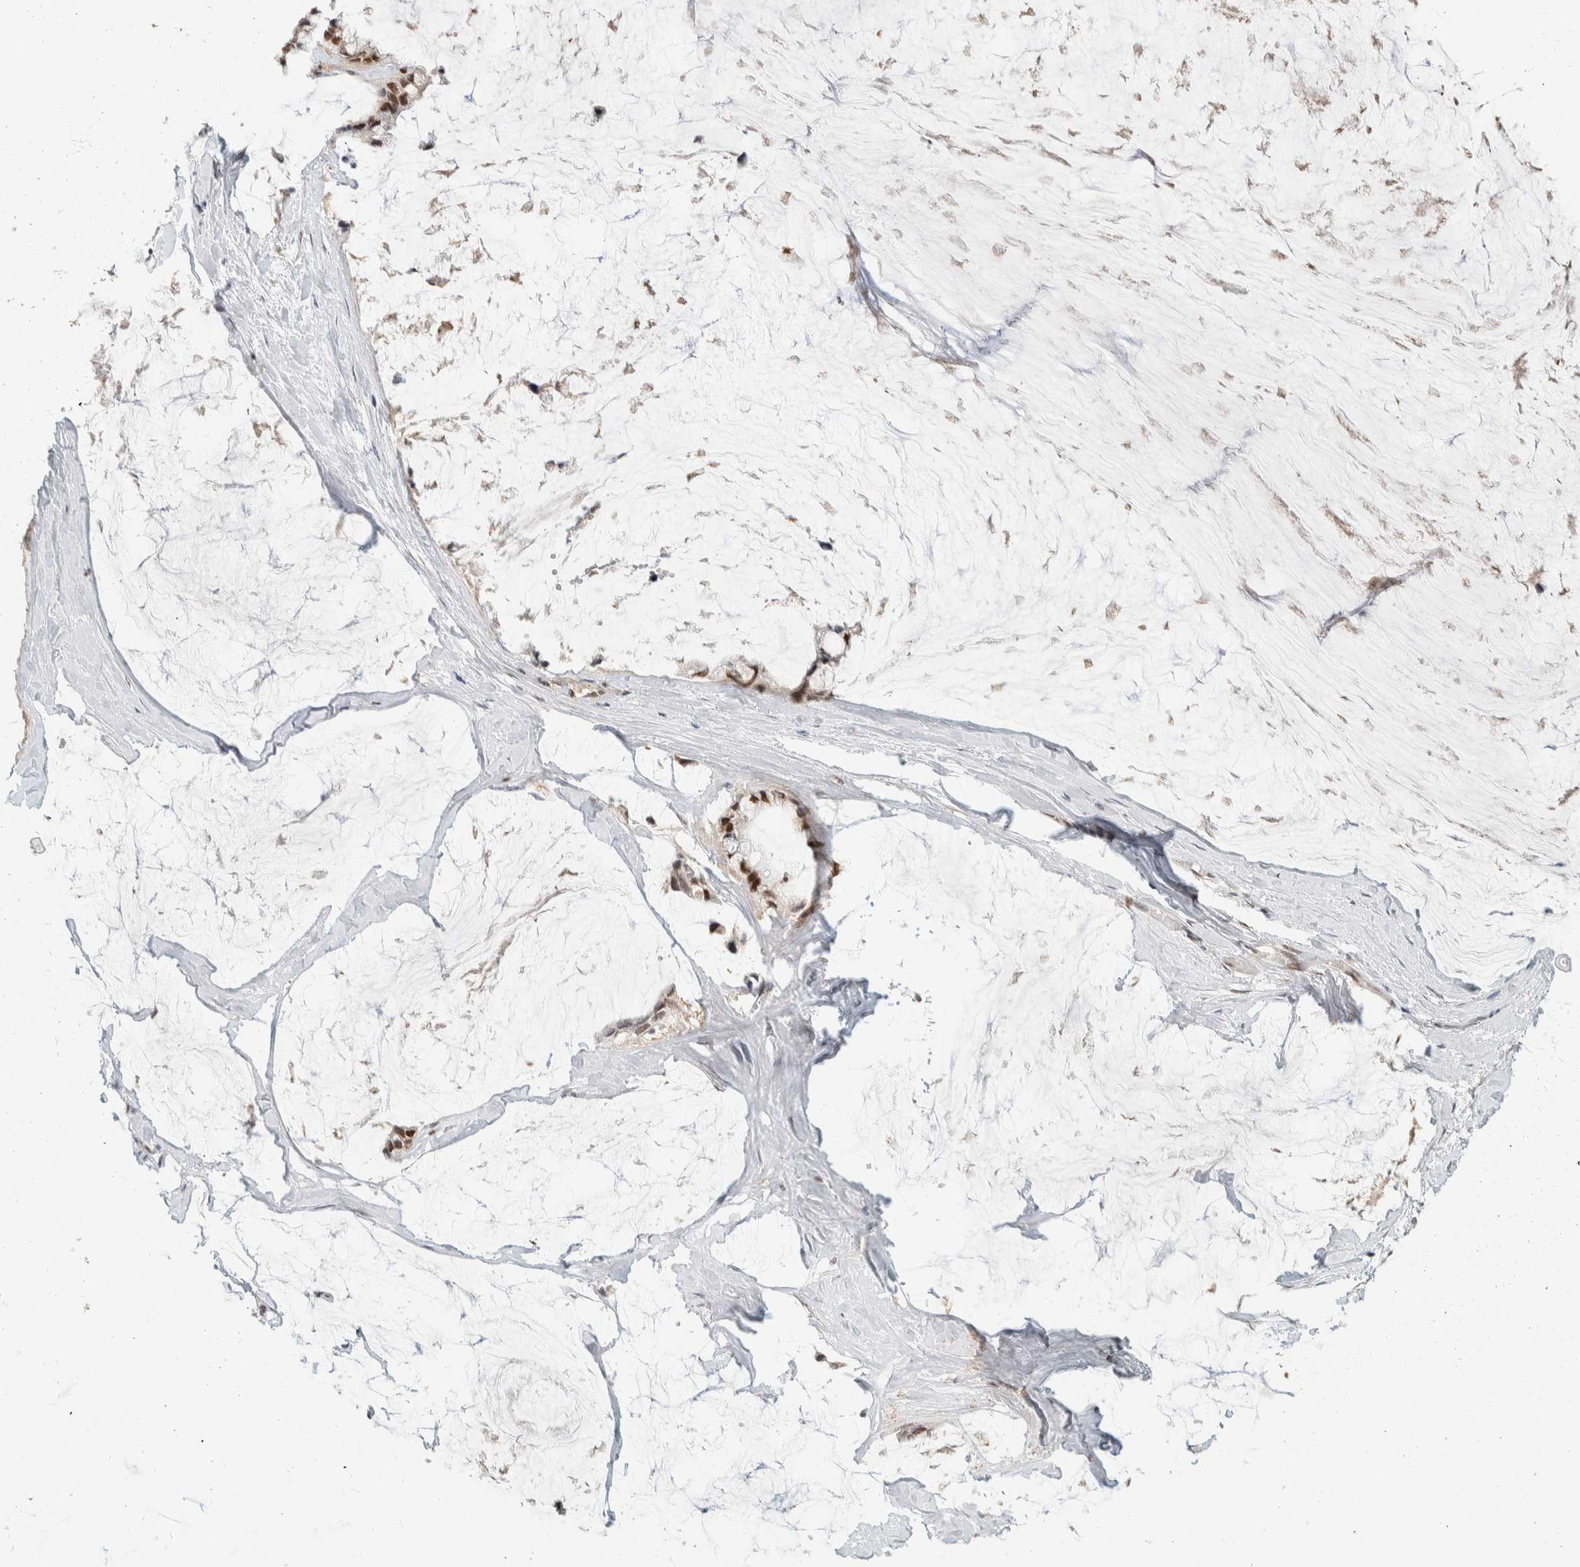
{"staining": {"intensity": "moderate", "quantity": ">75%", "location": "nuclear"}, "tissue": "ovarian cancer", "cell_type": "Tumor cells", "image_type": "cancer", "snomed": [{"axis": "morphology", "description": "Cystadenocarcinoma, mucinous, NOS"}, {"axis": "topography", "description": "Ovary"}], "caption": "High-power microscopy captured an immunohistochemistry (IHC) image of ovarian mucinous cystadenocarcinoma, revealing moderate nuclear staining in about >75% of tumor cells.", "gene": "PUS7", "patient": {"sex": "female", "age": 39}}